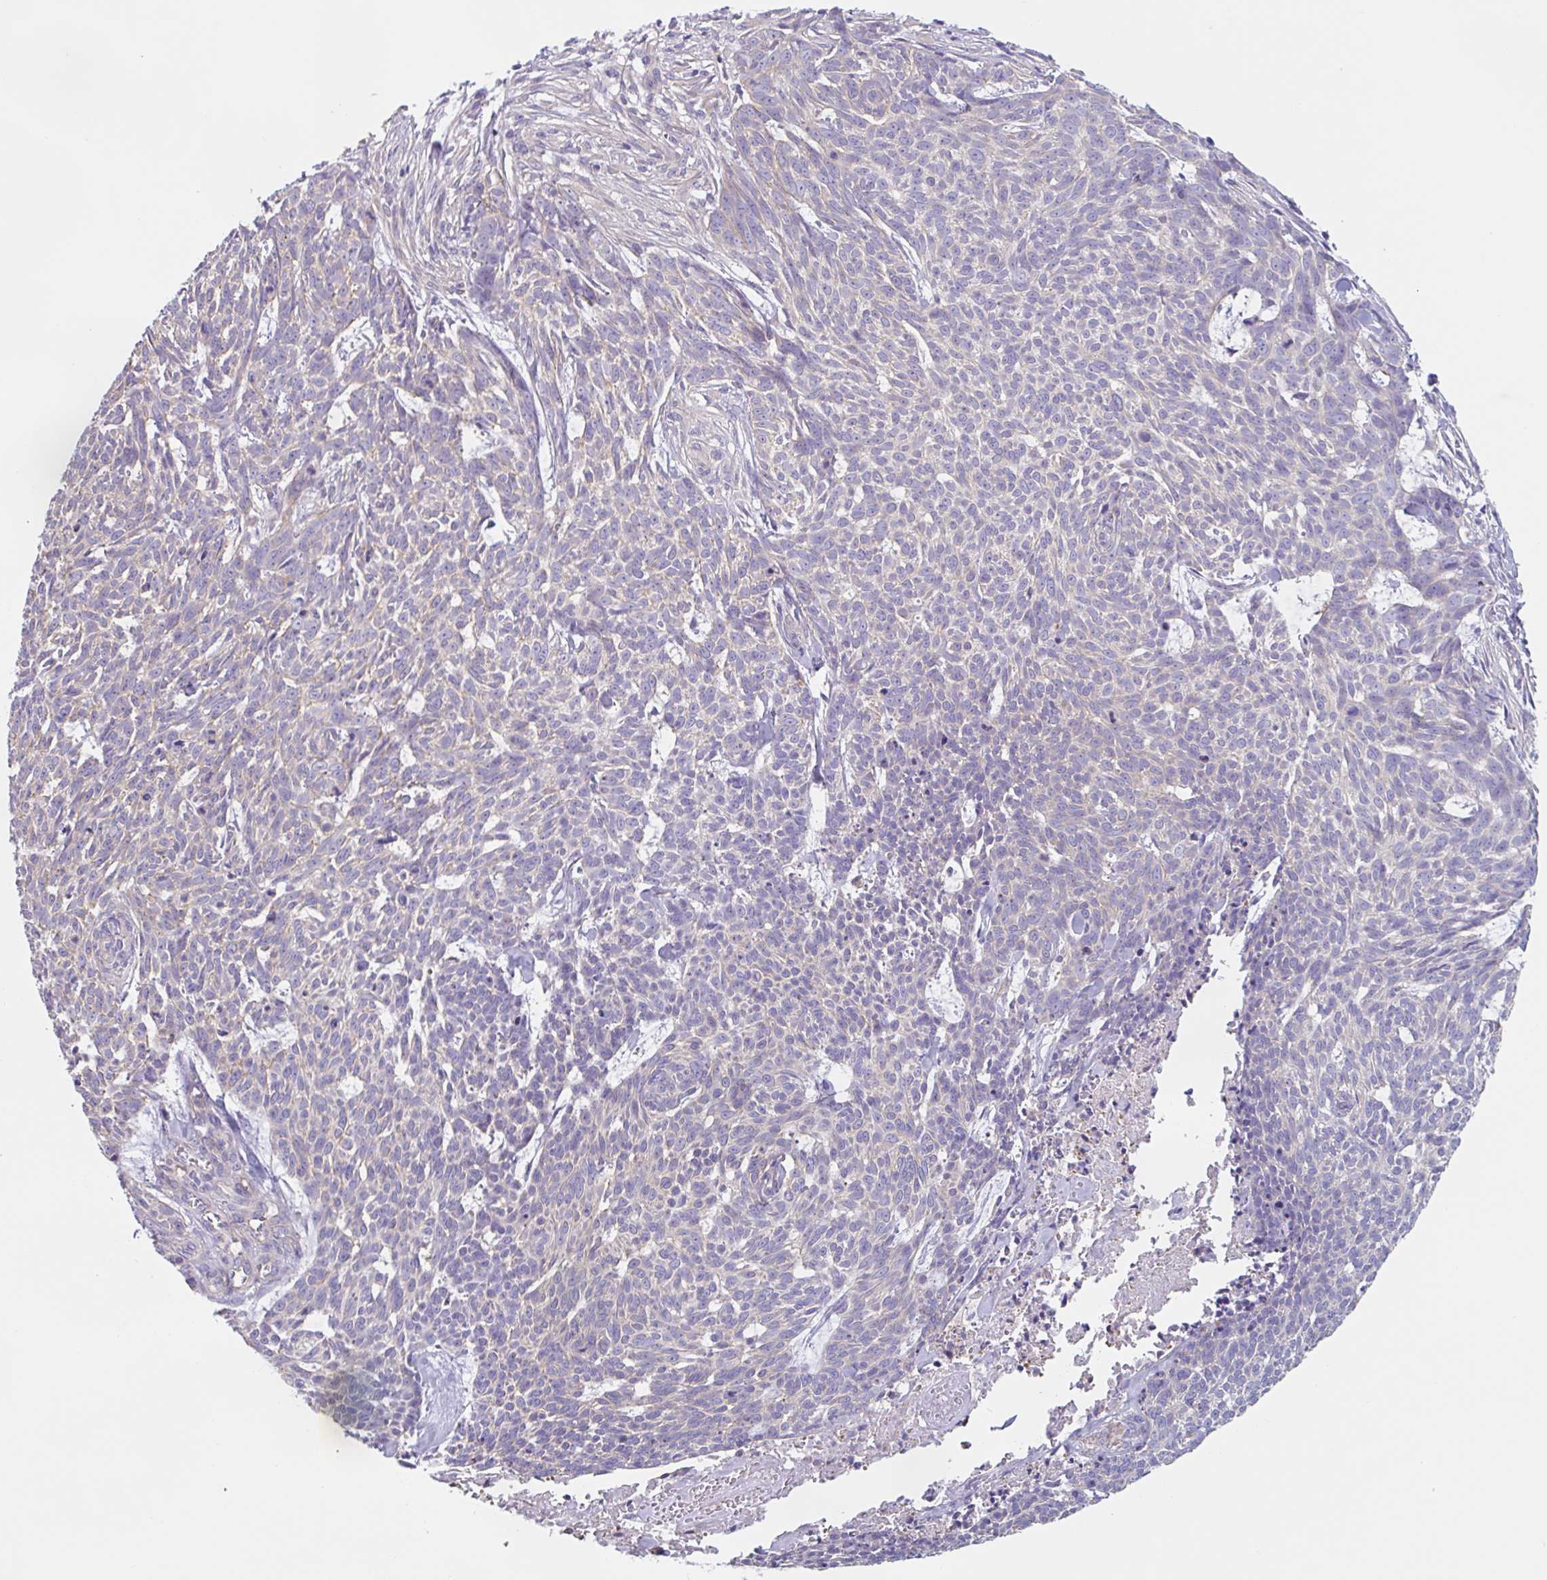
{"staining": {"intensity": "negative", "quantity": "none", "location": "none"}, "tissue": "skin cancer", "cell_type": "Tumor cells", "image_type": "cancer", "snomed": [{"axis": "morphology", "description": "Basal cell carcinoma"}, {"axis": "topography", "description": "Skin"}], "caption": "Immunohistochemistry (IHC) micrograph of neoplastic tissue: skin cancer (basal cell carcinoma) stained with DAB (3,3'-diaminobenzidine) exhibits no significant protein expression in tumor cells.", "gene": "LENG9", "patient": {"sex": "female", "age": 93}}